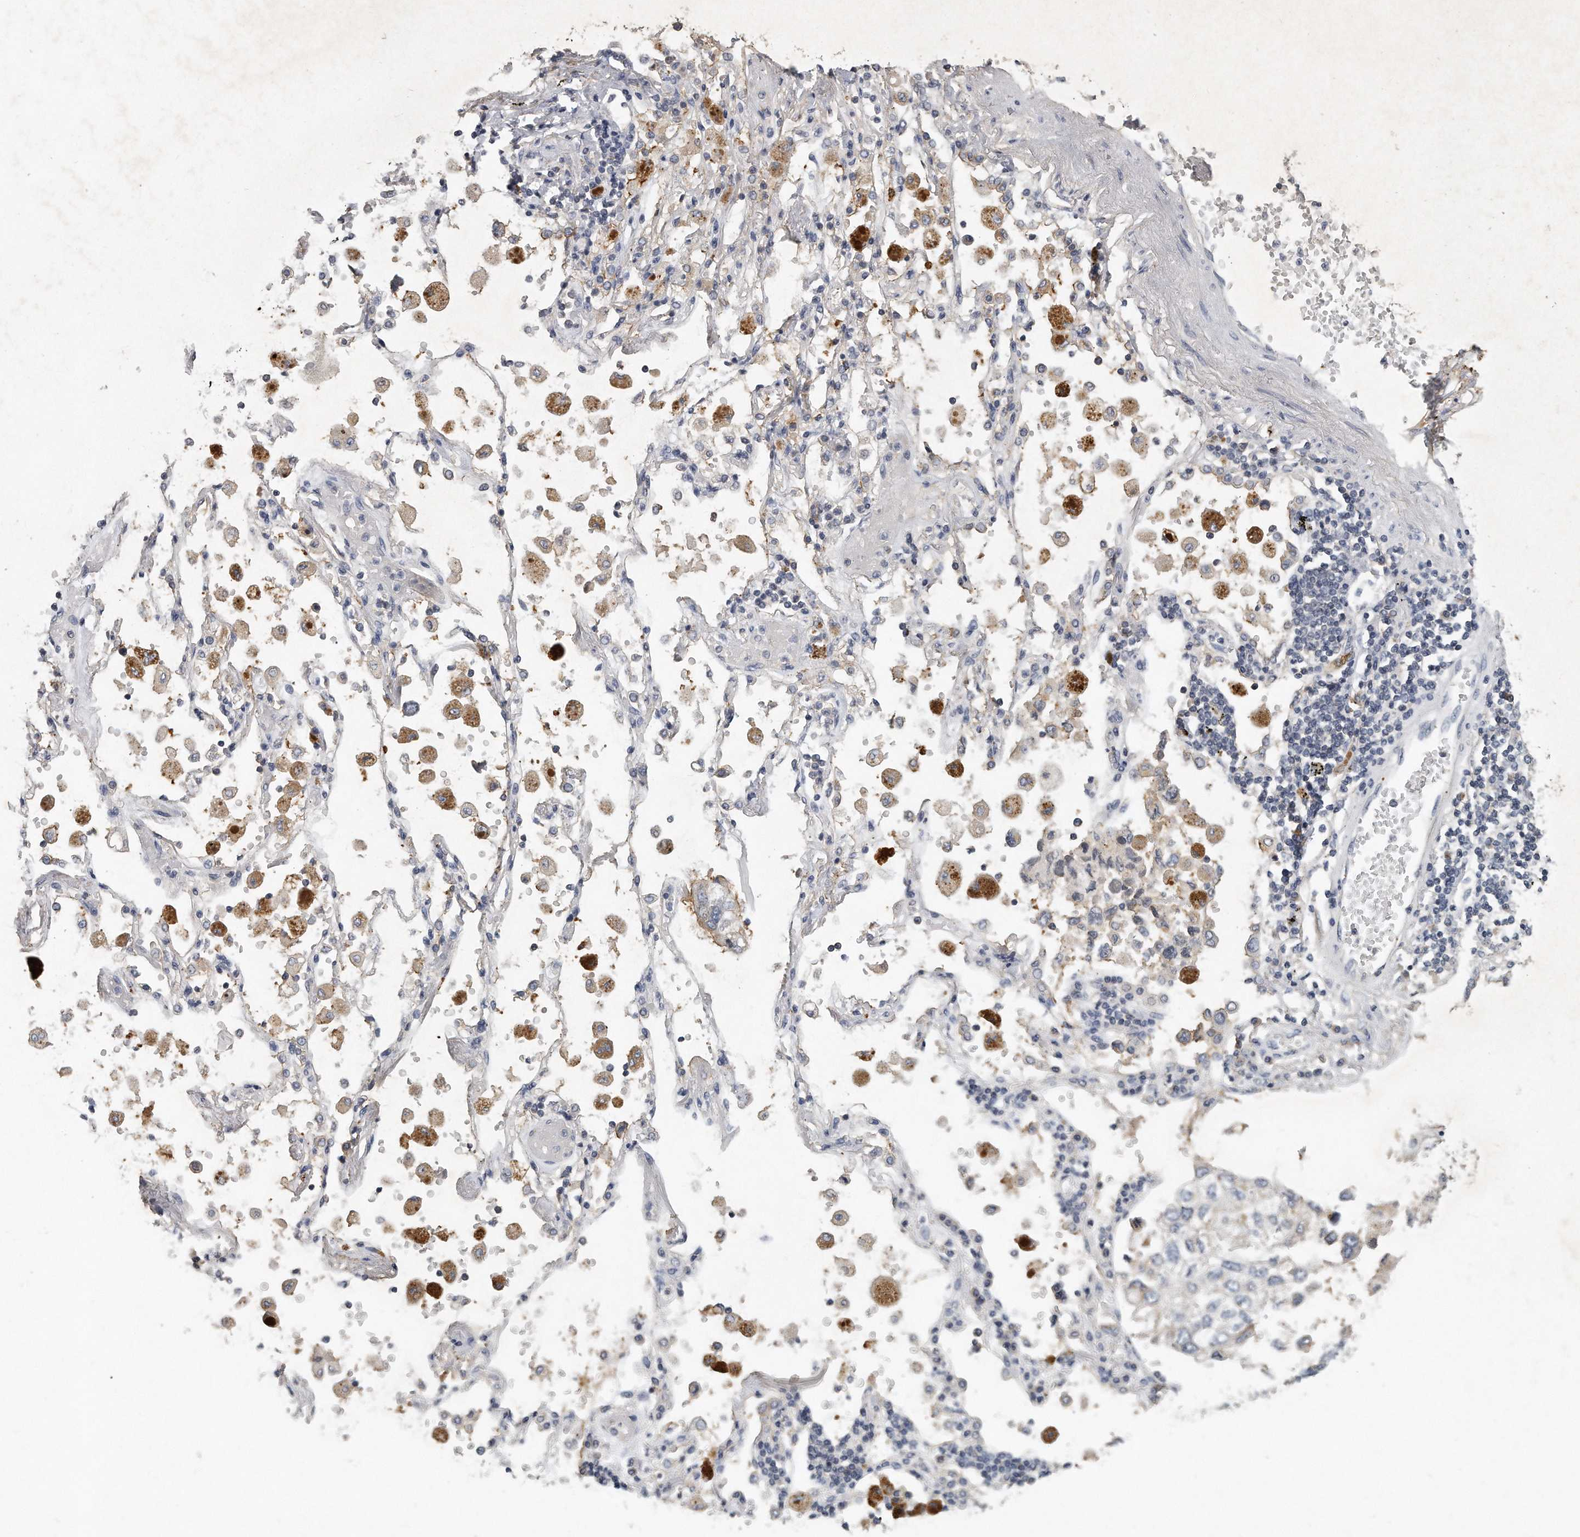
{"staining": {"intensity": "weak", "quantity": "<25%", "location": "cytoplasmic/membranous"}, "tissue": "lung cancer", "cell_type": "Tumor cells", "image_type": "cancer", "snomed": [{"axis": "morphology", "description": "Adenocarcinoma, NOS"}, {"axis": "topography", "description": "Lung"}], "caption": "Immunohistochemistry (IHC) photomicrograph of human adenocarcinoma (lung) stained for a protein (brown), which reveals no expression in tumor cells.", "gene": "TRAPPC14", "patient": {"sex": "male", "age": 63}}